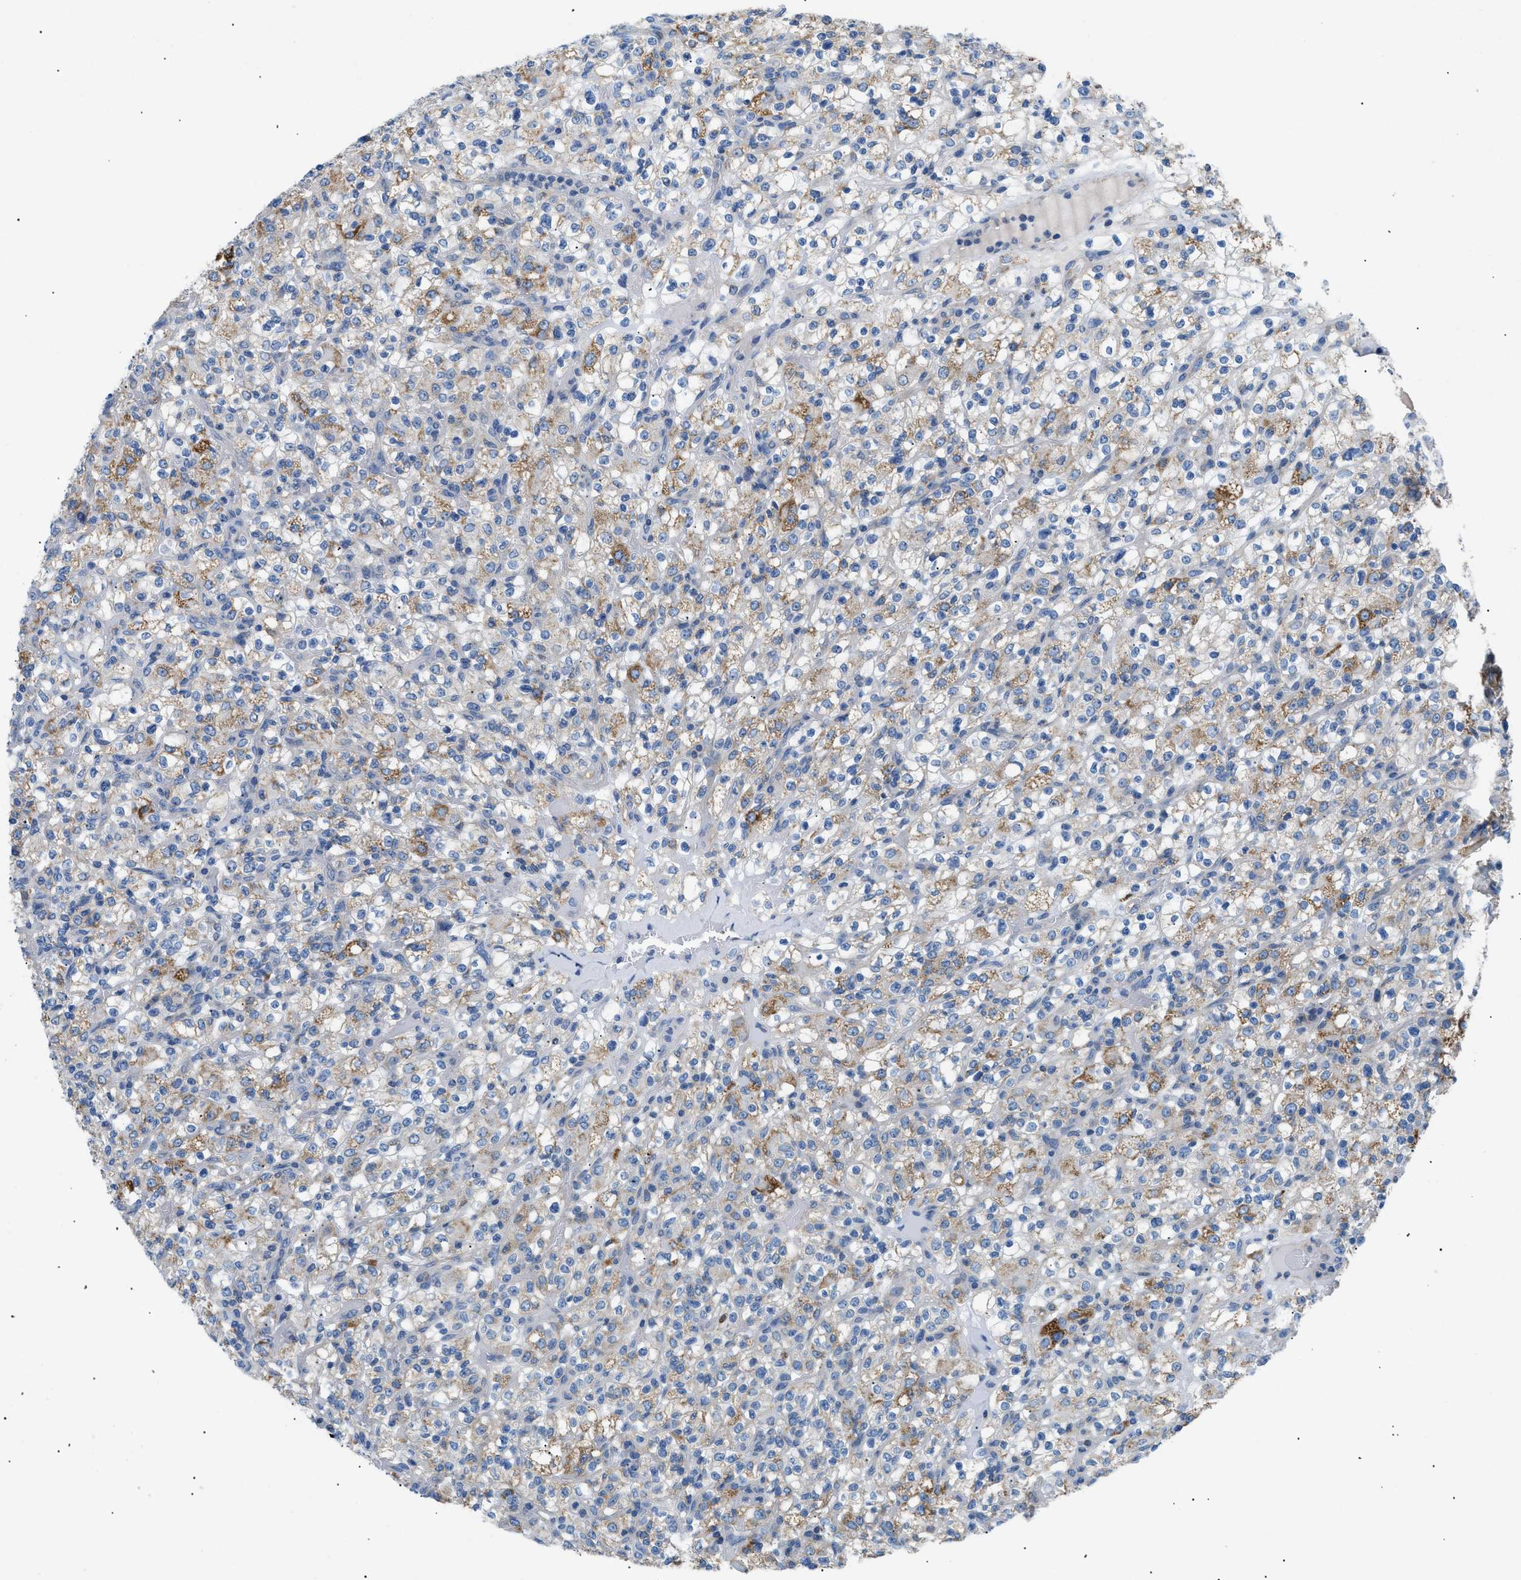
{"staining": {"intensity": "moderate", "quantity": "<25%", "location": "cytoplasmic/membranous"}, "tissue": "renal cancer", "cell_type": "Tumor cells", "image_type": "cancer", "snomed": [{"axis": "morphology", "description": "Normal tissue, NOS"}, {"axis": "morphology", "description": "Adenocarcinoma, NOS"}, {"axis": "topography", "description": "Kidney"}], "caption": "Immunohistochemistry (IHC) of human renal adenocarcinoma reveals low levels of moderate cytoplasmic/membranous positivity in about <25% of tumor cells. (brown staining indicates protein expression, while blue staining denotes nuclei).", "gene": "ILDR1", "patient": {"sex": "female", "age": 72}}